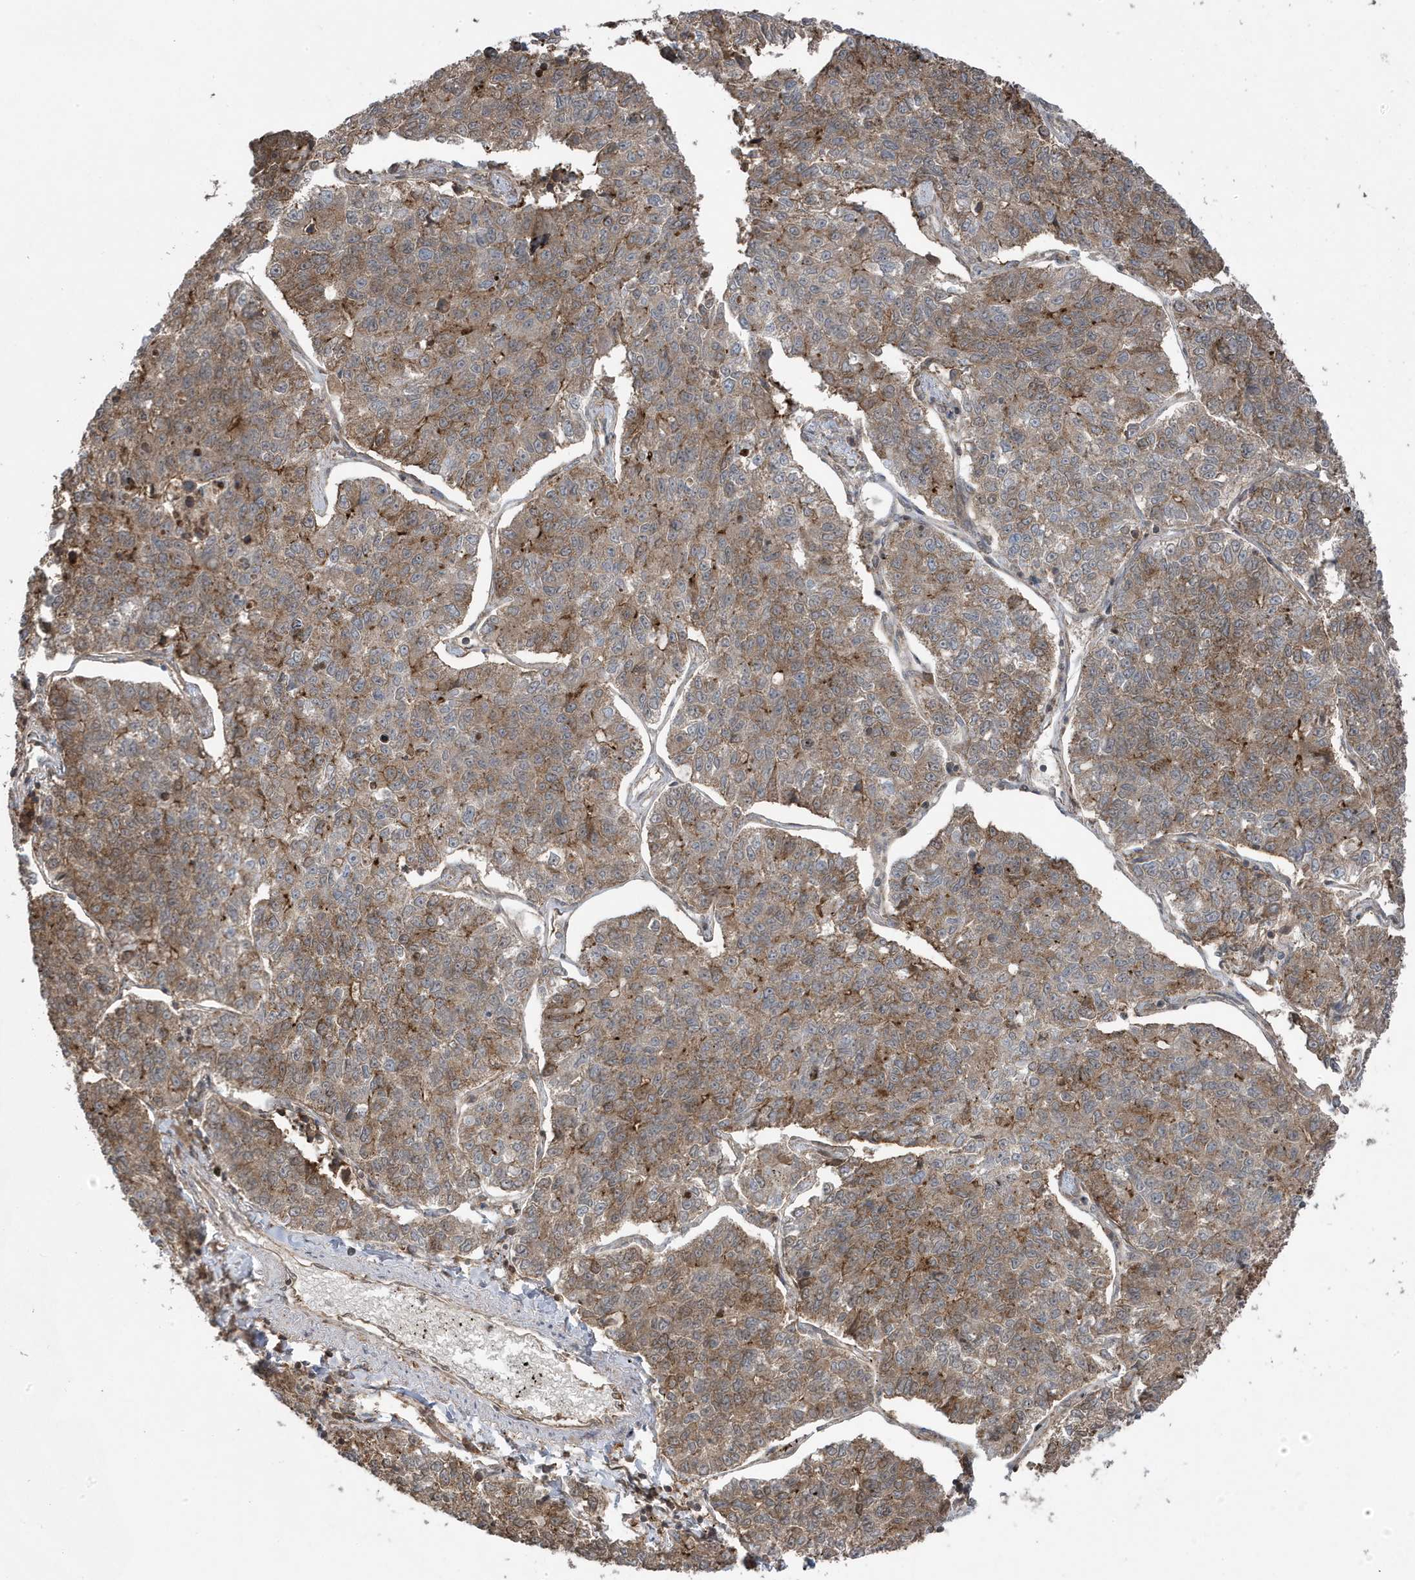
{"staining": {"intensity": "moderate", "quantity": ">75%", "location": "cytoplasmic/membranous"}, "tissue": "lung cancer", "cell_type": "Tumor cells", "image_type": "cancer", "snomed": [{"axis": "morphology", "description": "Adenocarcinoma, NOS"}, {"axis": "topography", "description": "Lung"}], "caption": "An immunohistochemistry micrograph of tumor tissue is shown. Protein staining in brown labels moderate cytoplasmic/membranous positivity in adenocarcinoma (lung) within tumor cells.", "gene": "MAPK1IP1L", "patient": {"sex": "male", "age": 49}}